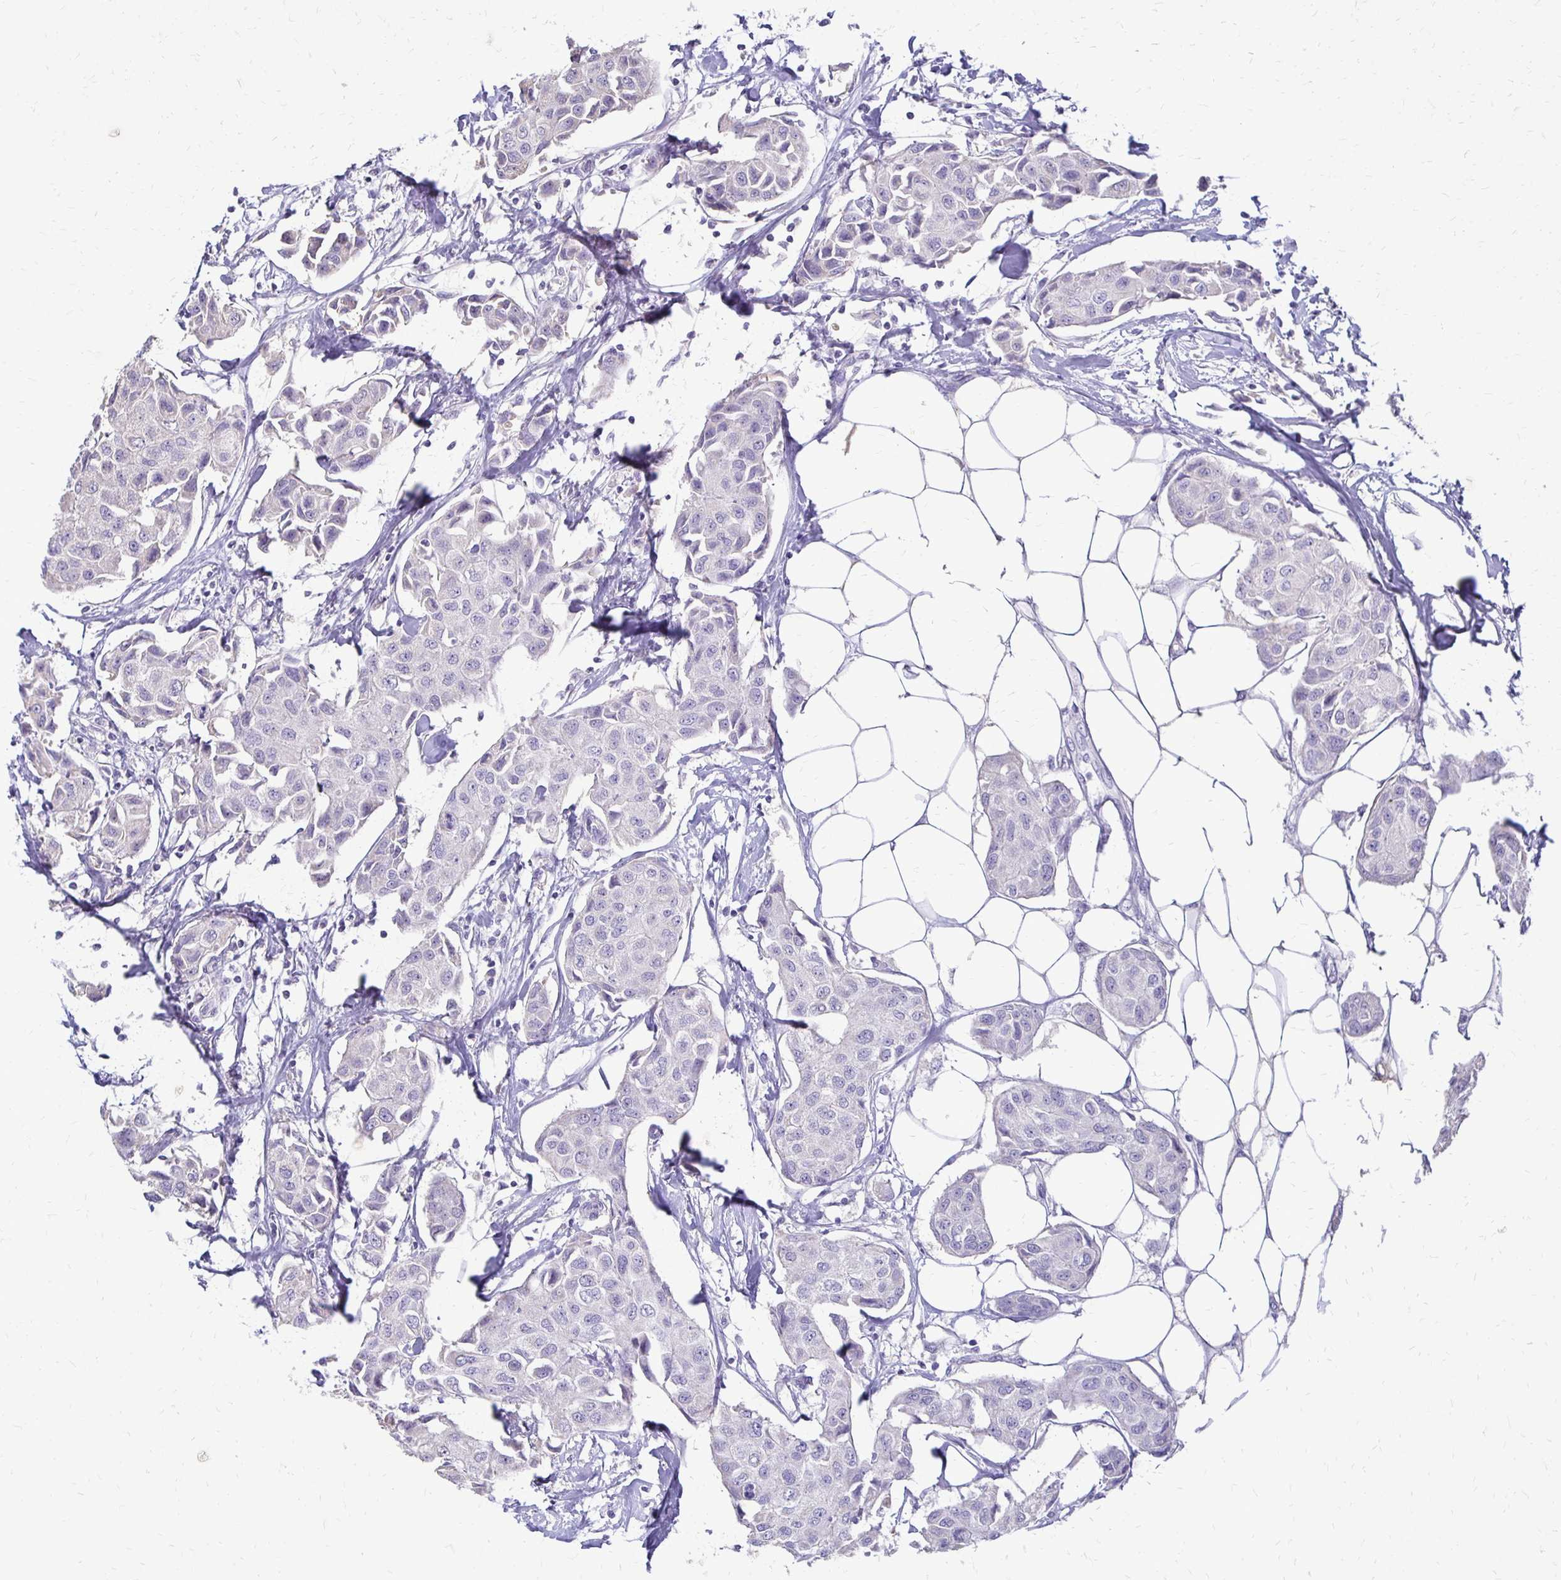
{"staining": {"intensity": "negative", "quantity": "none", "location": "none"}, "tissue": "breast cancer", "cell_type": "Tumor cells", "image_type": "cancer", "snomed": [{"axis": "morphology", "description": "Duct carcinoma"}, {"axis": "topography", "description": "Breast"}, {"axis": "topography", "description": "Lymph node"}], "caption": "Human breast cancer stained for a protein using immunohistochemistry shows no staining in tumor cells.", "gene": "ALPG", "patient": {"sex": "female", "age": 80}}